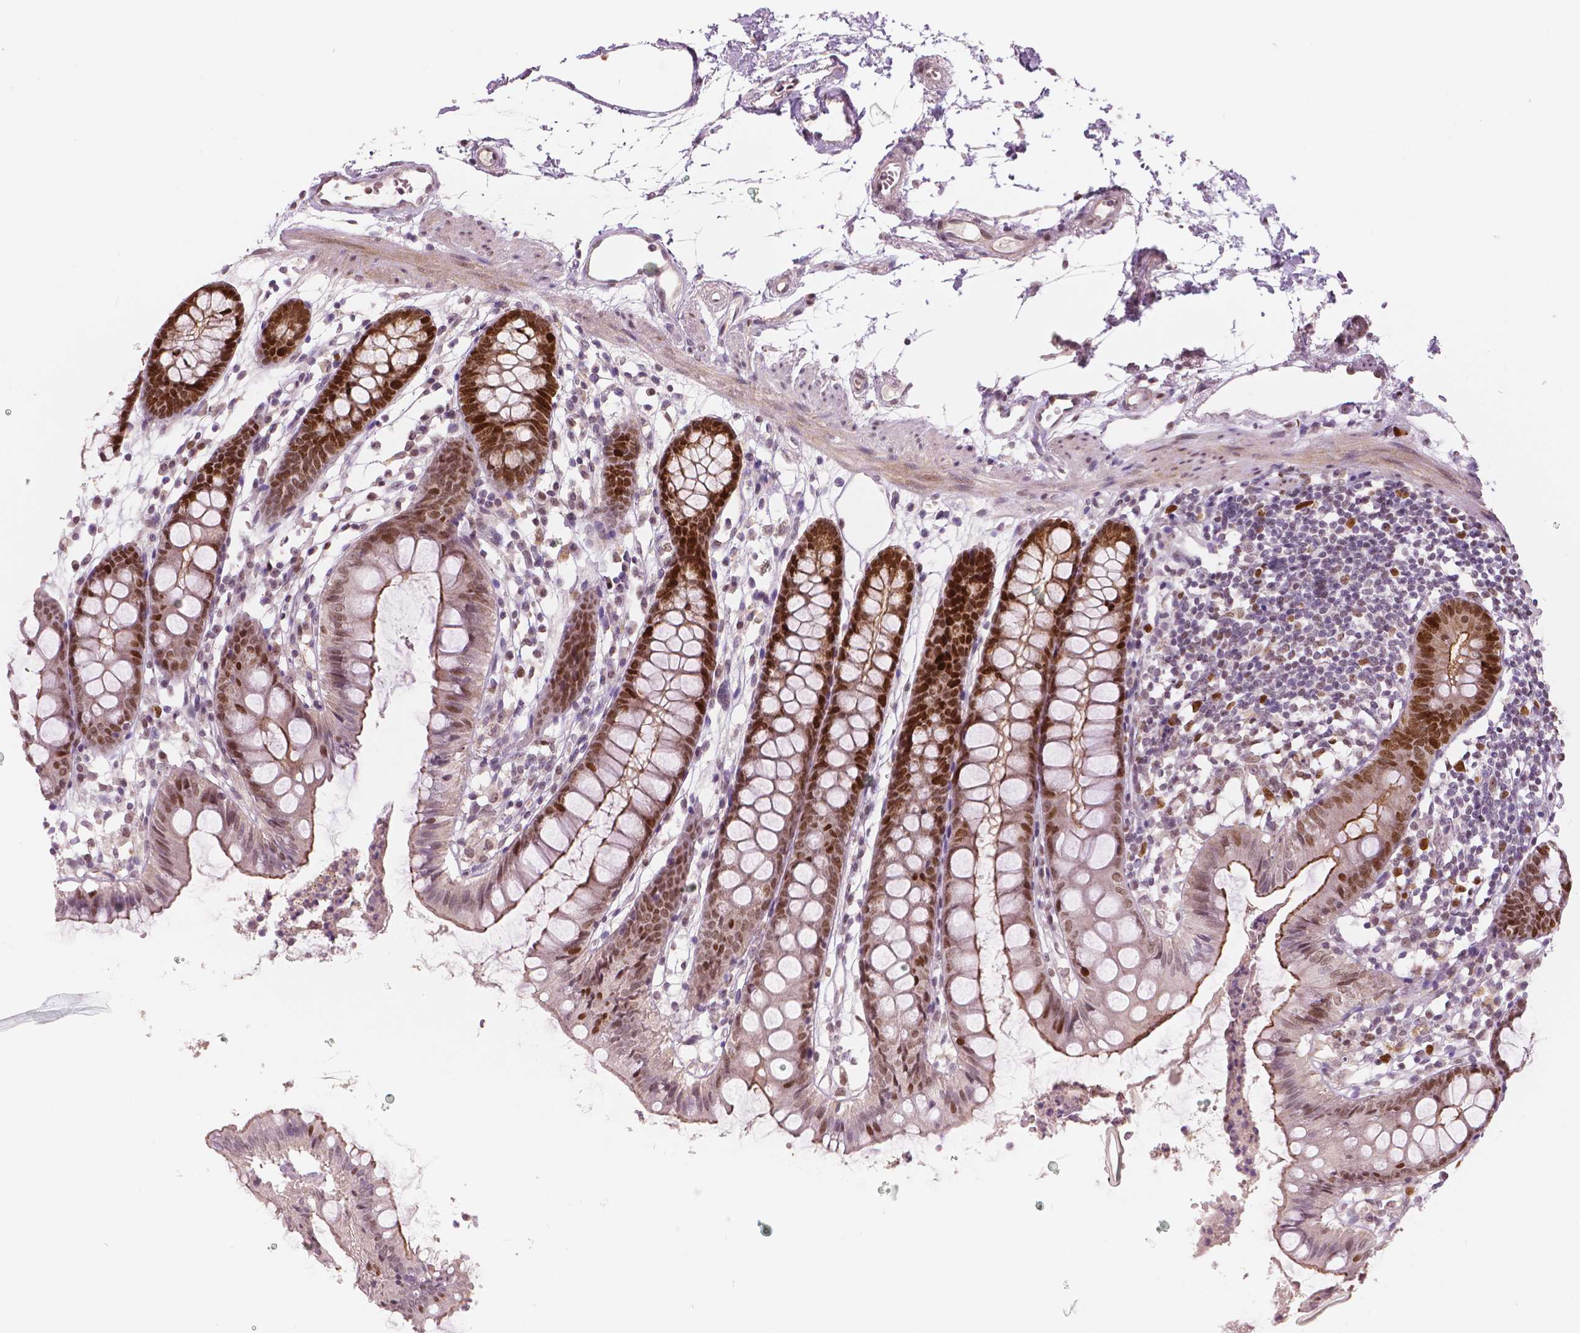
{"staining": {"intensity": "moderate", "quantity": "25%-75%", "location": "nuclear"}, "tissue": "colon", "cell_type": "Endothelial cells", "image_type": "normal", "snomed": [{"axis": "morphology", "description": "Normal tissue, NOS"}, {"axis": "topography", "description": "Colon"}], "caption": "Protein staining of unremarkable colon displays moderate nuclear positivity in approximately 25%-75% of endothelial cells. (DAB = brown stain, brightfield microscopy at high magnification).", "gene": "NSD2", "patient": {"sex": "female", "age": 84}}